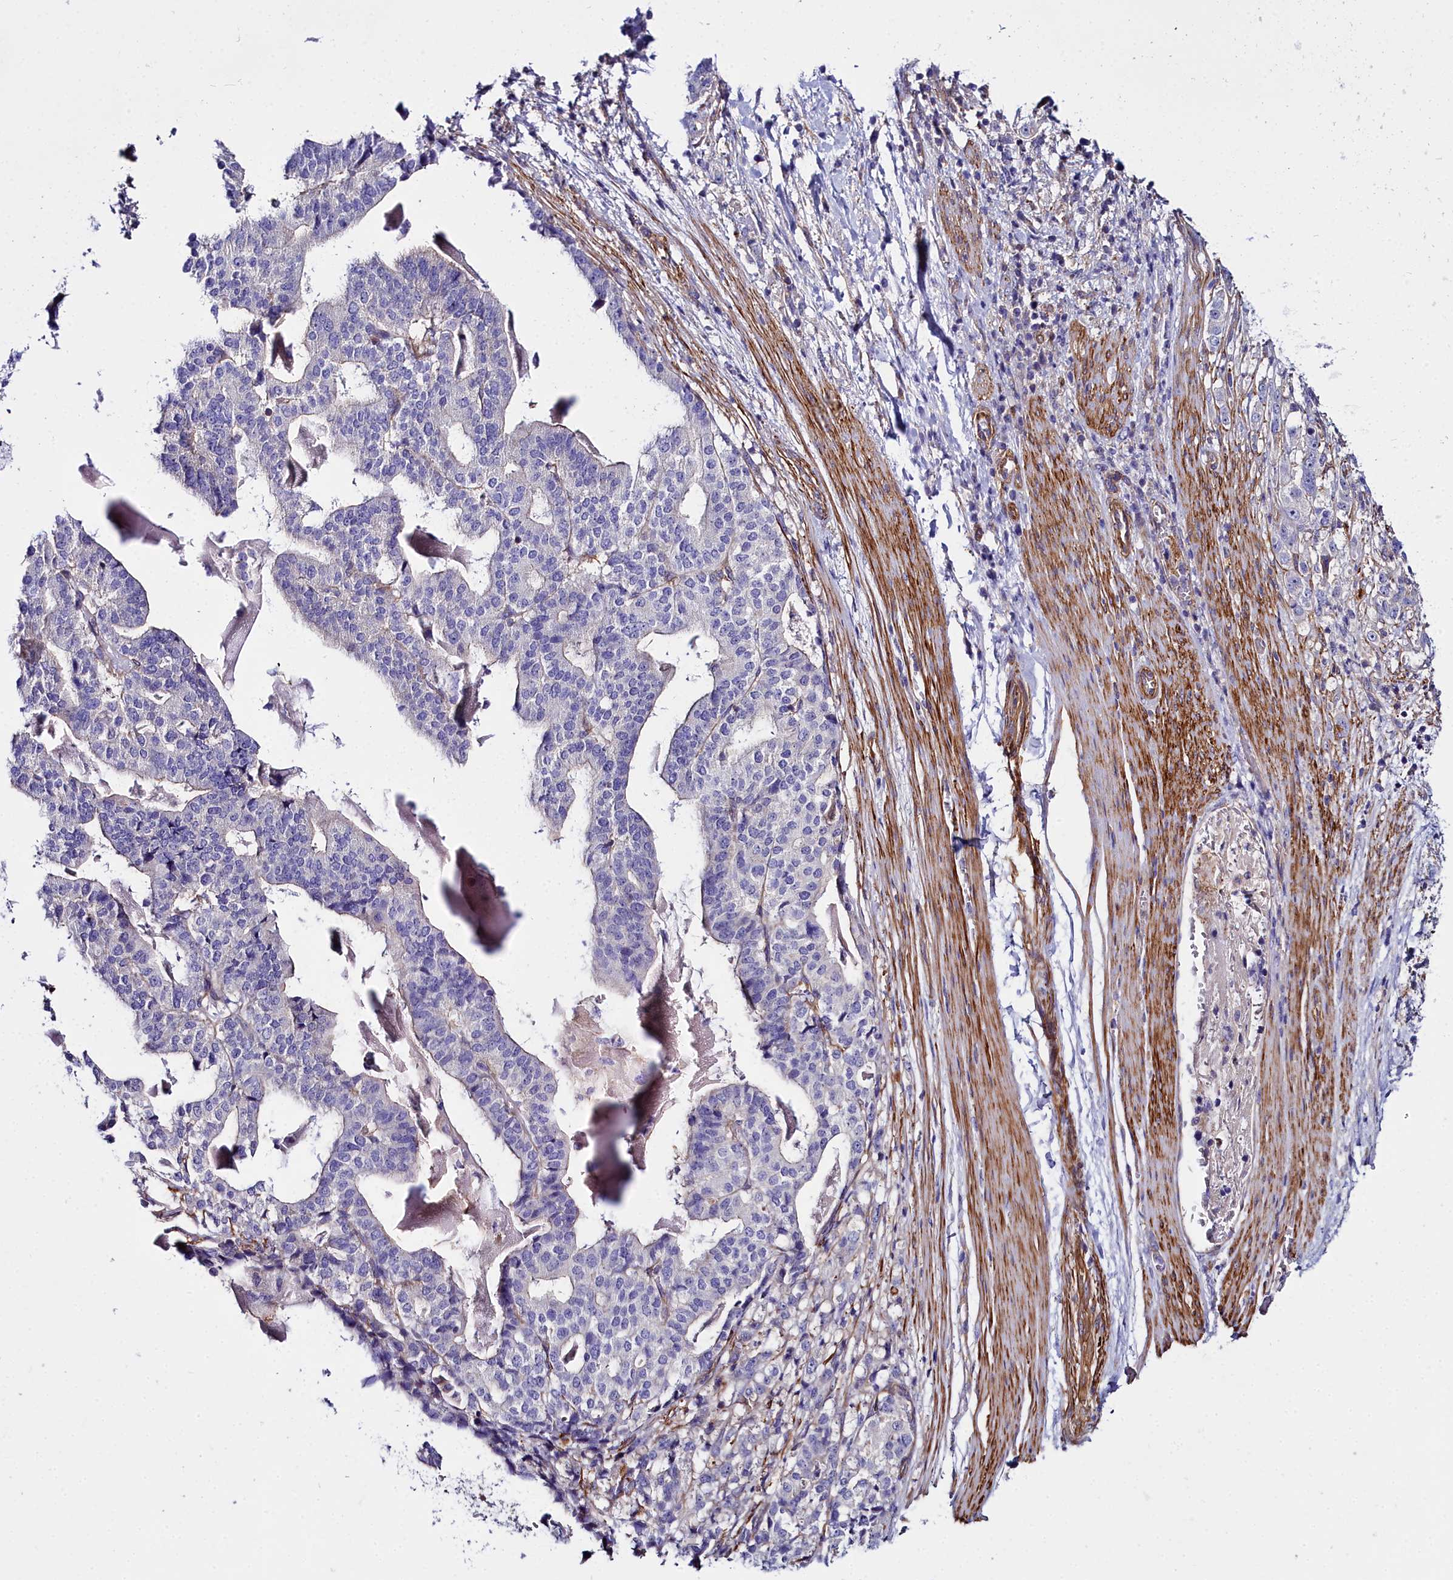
{"staining": {"intensity": "negative", "quantity": "none", "location": "none"}, "tissue": "stomach cancer", "cell_type": "Tumor cells", "image_type": "cancer", "snomed": [{"axis": "morphology", "description": "Adenocarcinoma, NOS"}, {"axis": "topography", "description": "Stomach"}], "caption": "High magnification brightfield microscopy of adenocarcinoma (stomach) stained with DAB (3,3'-diaminobenzidine) (brown) and counterstained with hematoxylin (blue): tumor cells show no significant expression. (DAB IHC, high magnification).", "gene": "FADS3", "patient": {"sex": "male", "age": 48}}